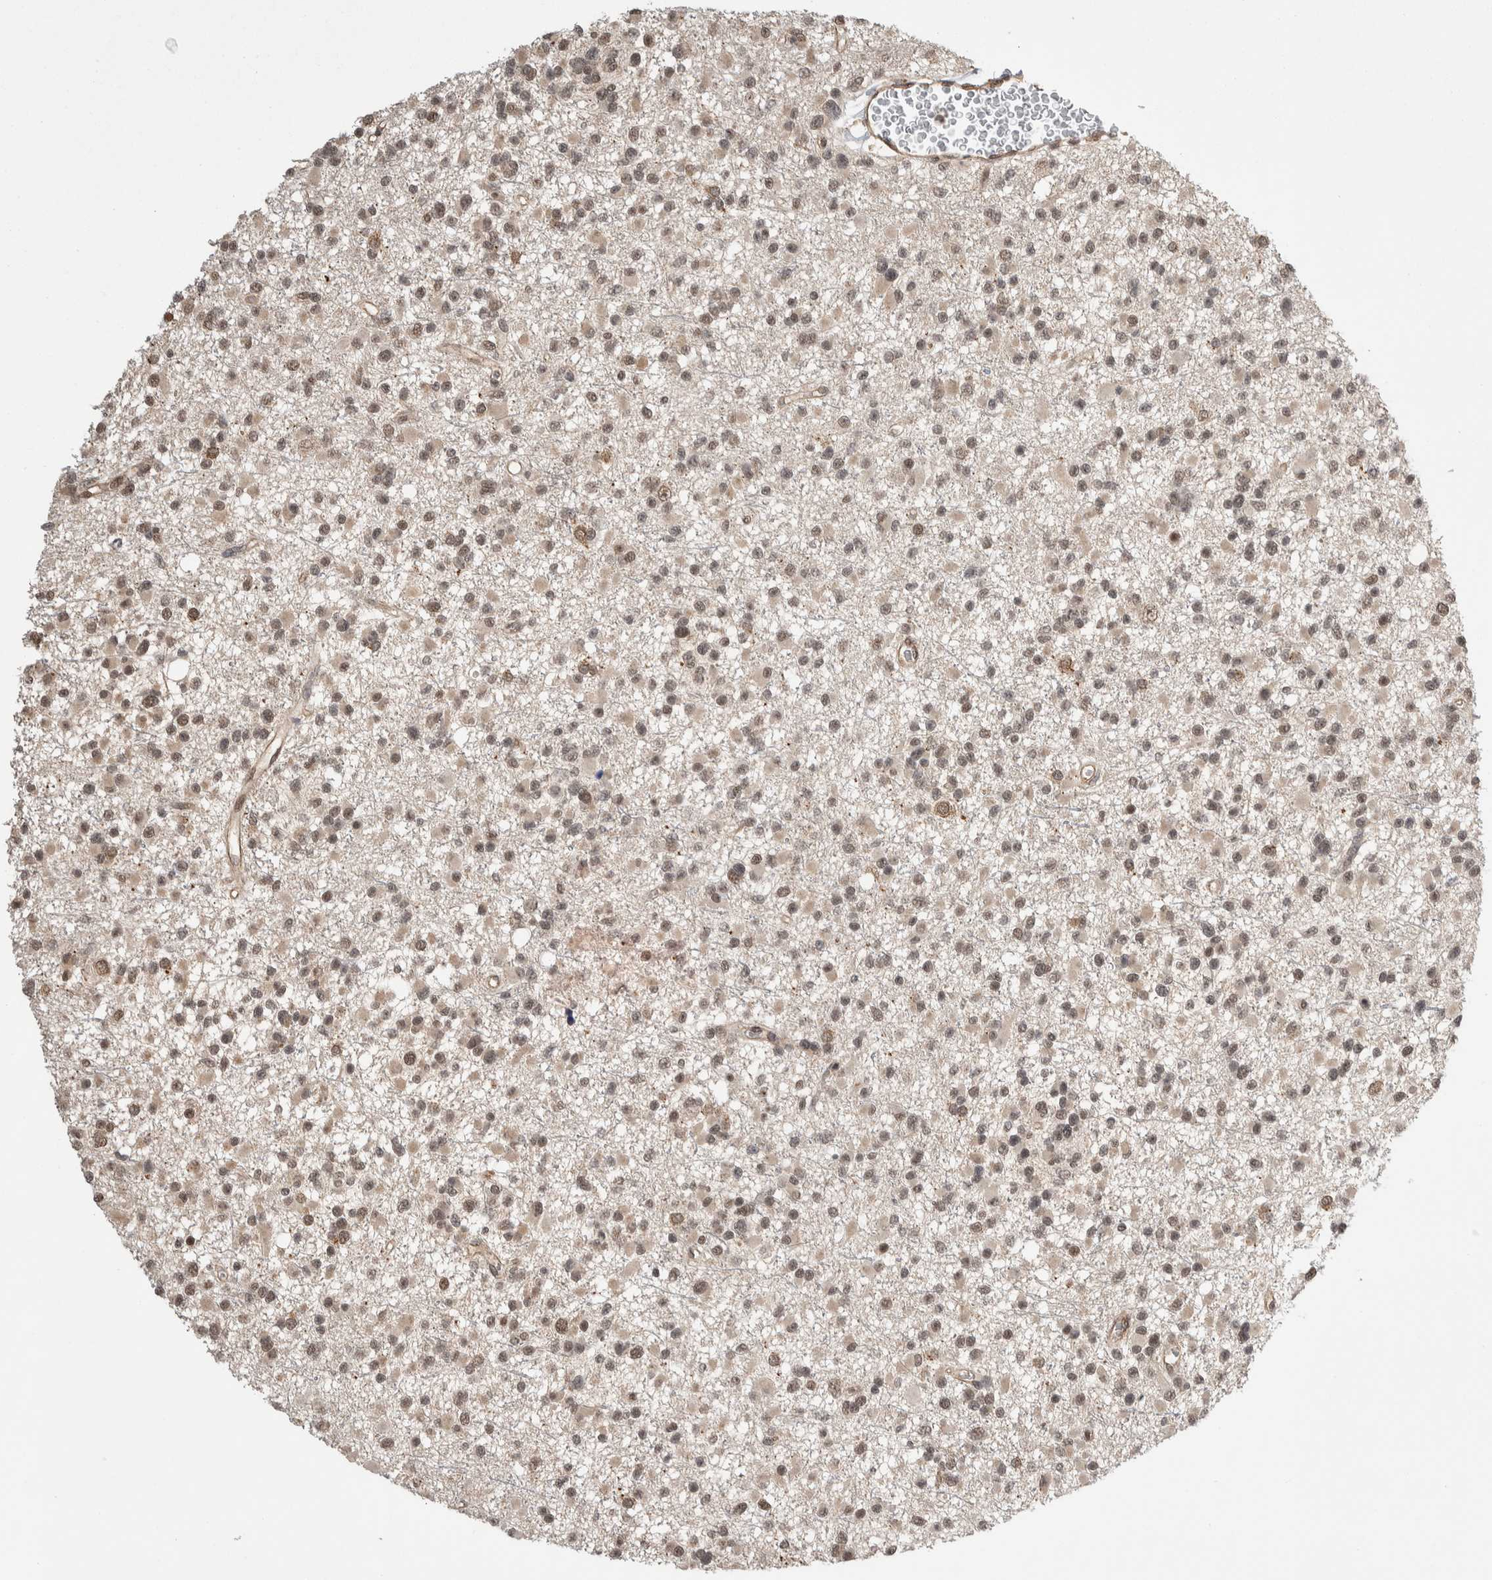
{"staining": {"intensity": "weak", "quantity": ">75%", "location": "nuclear"}, "tissue": "glioma", "cell_type": "Tumor cells", "image_type": "cancer", "snomed": [{"axis": "morphology", "description": "Glioma, malignant, Low grade"}, {"axis": "topography", "description": "Brain"}], "caption": "Immunohistochemical staining of human low-grade glioma (malignant) shows weak nuclear protein expression in about >75% of tumor cells. Nuclei are stained in blue.", "gene": "ZNF592", "patient": {"sex": "female", "age": 22}}